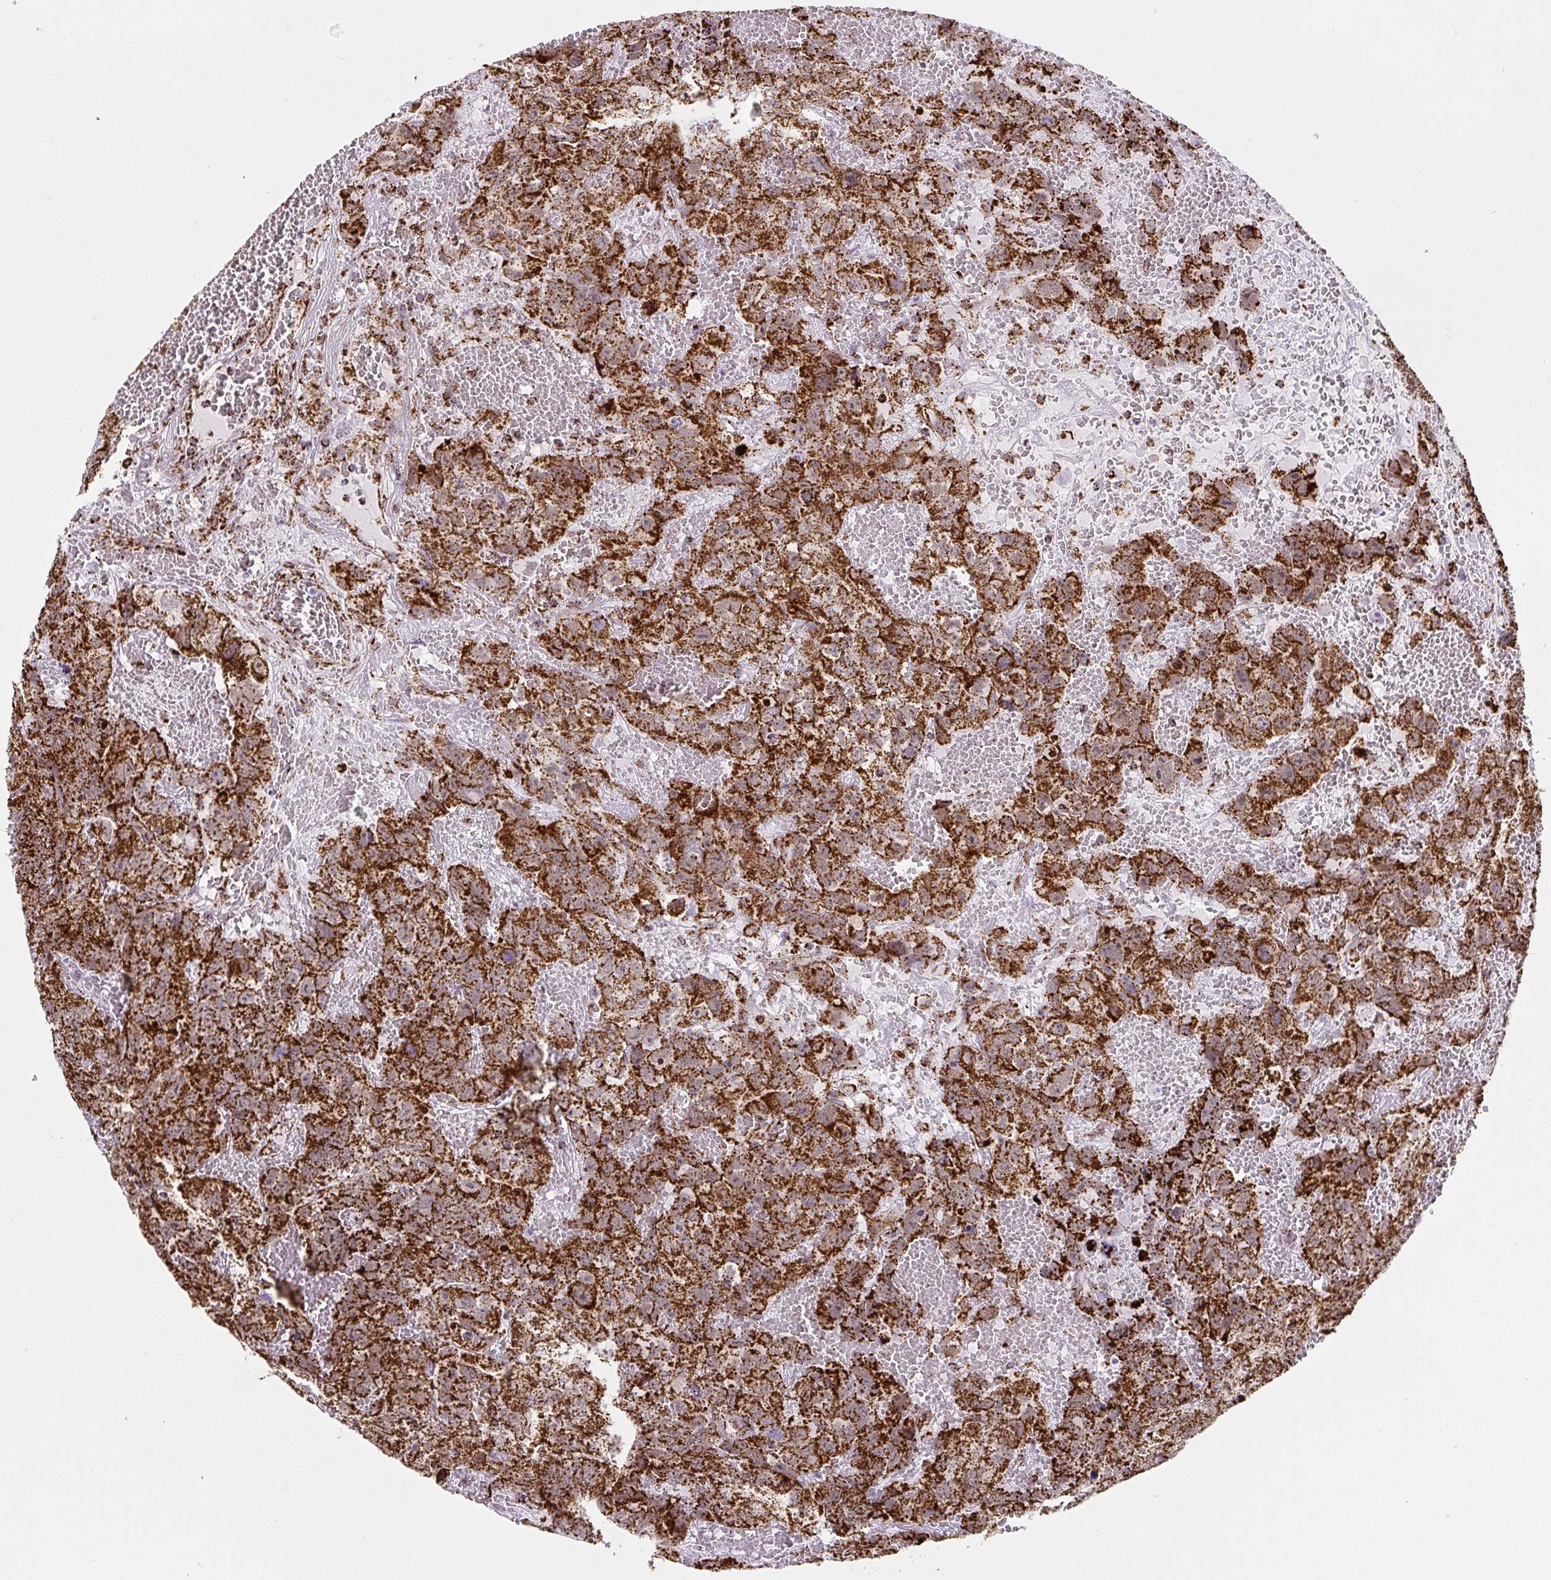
{"staining": {"intensity": "strong", "quantity": ">75%", "location": "cytoplasmic/membranous"}, "tissue": "testis cancer", "cell_type": "Tumor cells", "image_type": "cancer", "snomed": [{"axis": "morphology", "description": "Carcinoma, Embryonal, NOS"}, {"axis": "topography", "description": "Testis"}], "caption": "The image displays staining of testis cancer (embryonal carcinoma), revealing strong cytoplasmic/membranous protein expression (brown color) within tumor cells.", "gene": "ATP5F1A", "patient": {"sex": "male", "age": 45}}